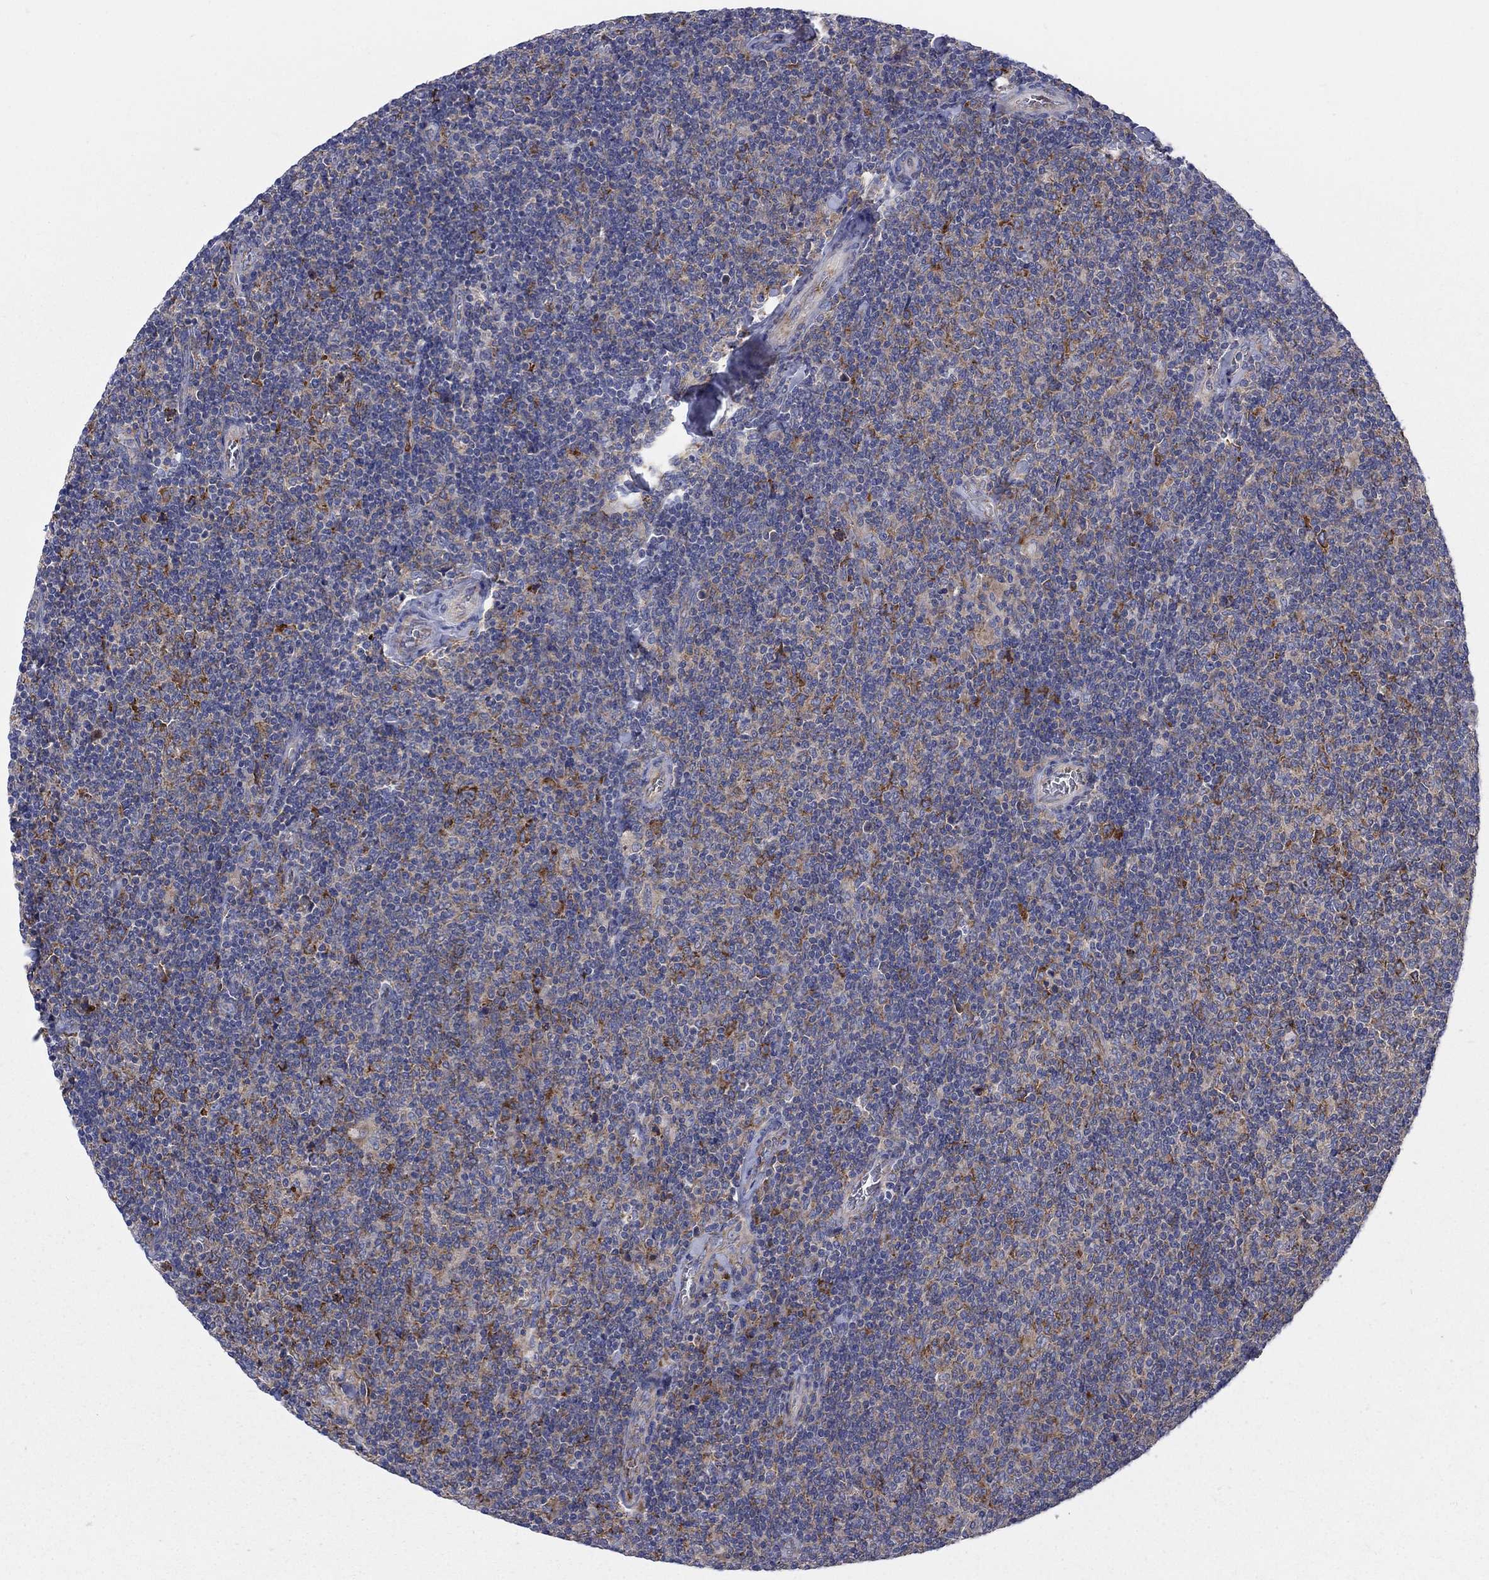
{"staining": {"intensity": "moderate", "quantity": "25%-75%", "location": "cytoplasmic/membranous"}, "tissue": "lymphoma", "cell_type": "Tumor cells", "image_type": "cancer", "snomed": [{"axis": "morphology", "description": "Malignant lymphoma, non-Hodgkin's type, Low grade"}, {"axis": "topography", "description": "Lymph node"}], "caption": "Approximately 25%-75% of tumor cells in human lymphoma show moderate cytoplasmic/membranous protein staining as visualized by brown immunohistochemical staining.", "gene": "TMEM59", "patient": {"sex": "male", "age": 52}}